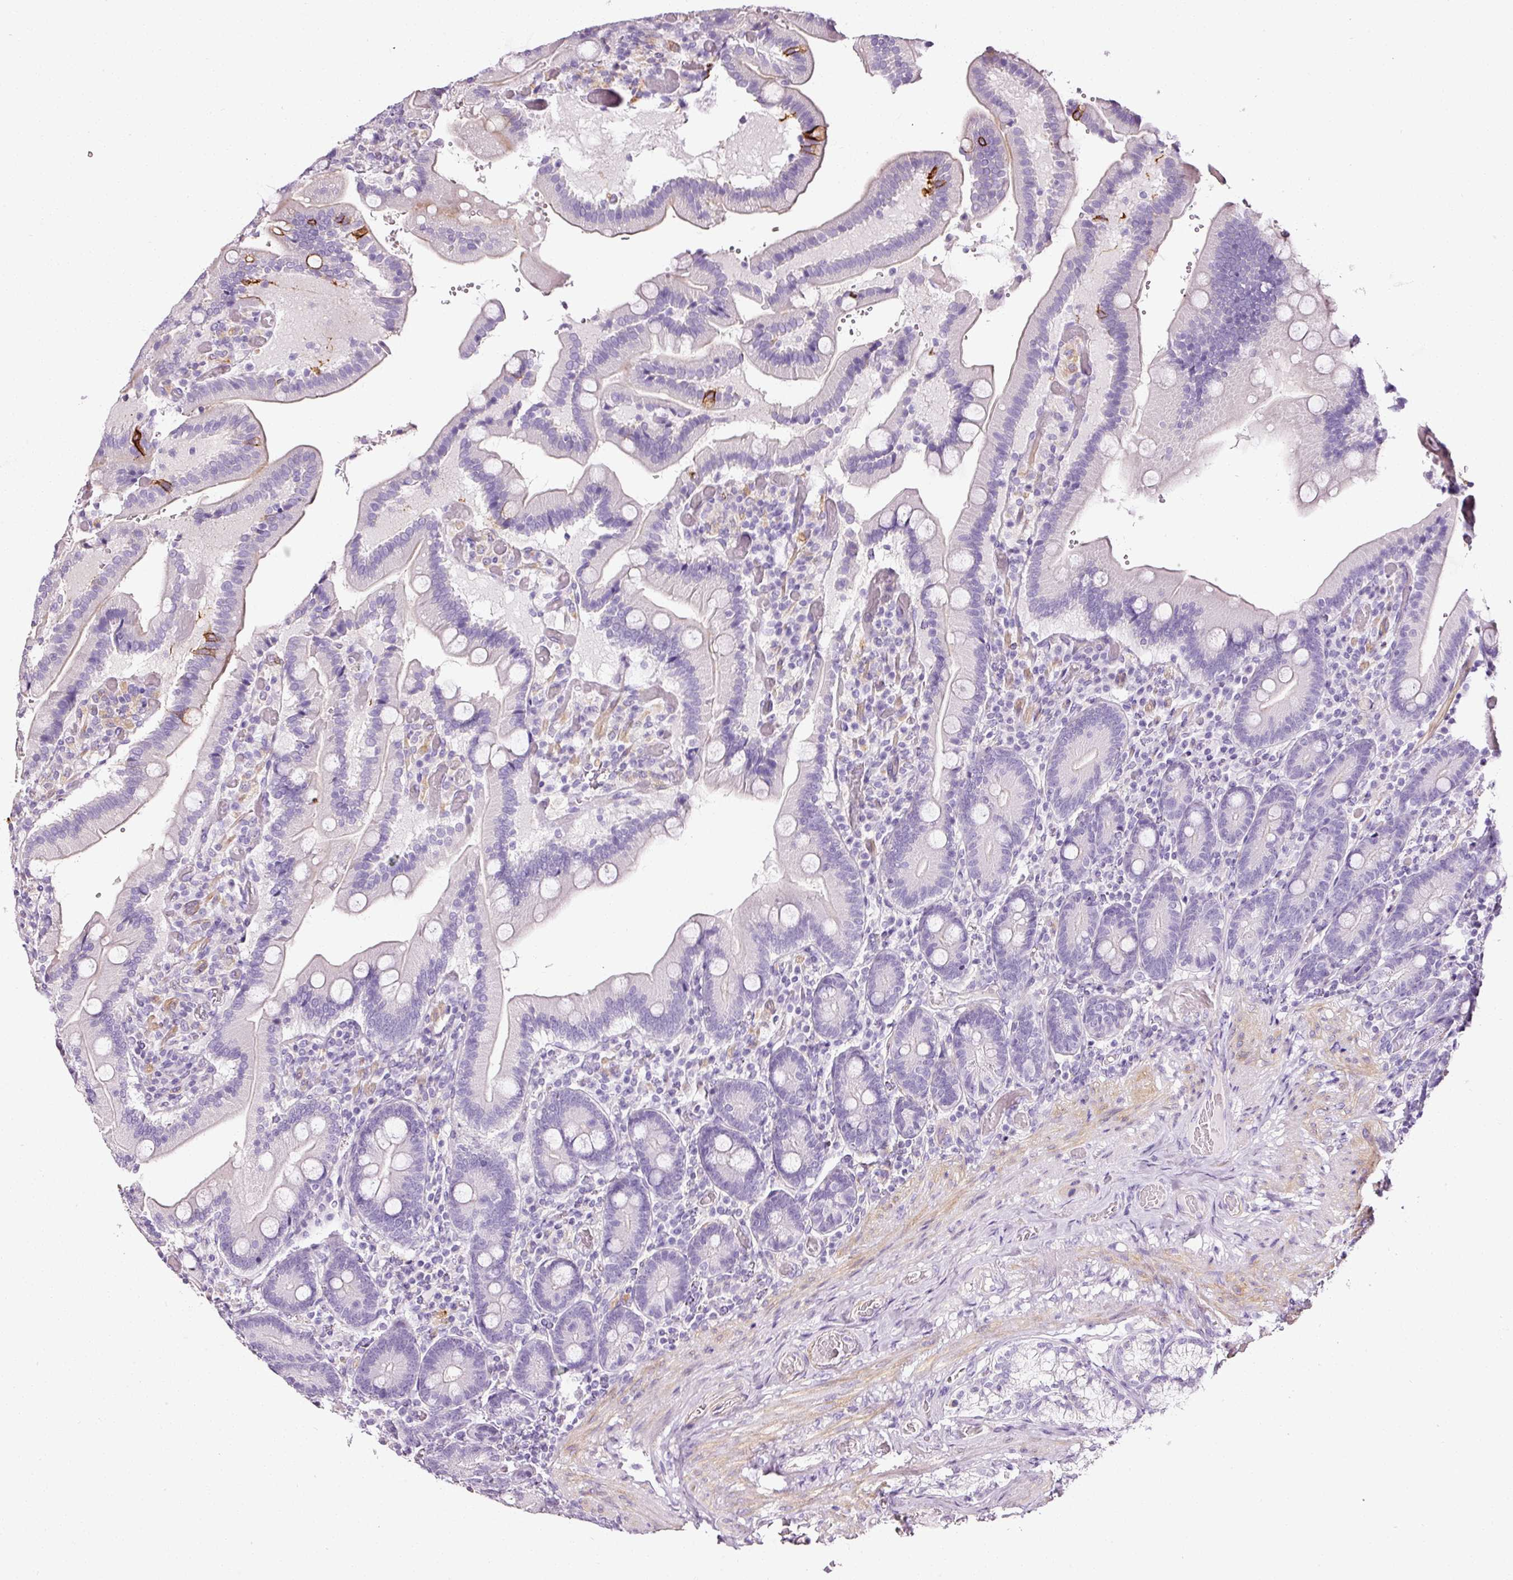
{"staining": {"intensity": "strong", "quantity": "<25%", "location": "cytoplasmic/membranous"}, "tissue": "duodenum", "cell_type": "Glandular cells", "image_type": "normal", "snomed": [{"axis": "morphology", "description": "Normal tissue, NOS"}, {"axis": "topography", "description": "Duodenum"}], "caption": "Strong cytoplasmic/membranous staining is appreciated in approximately <25% of glandular cells in unremarkable duodenum.", "gene": "CYB561A3", "patient": {"sex": "female", "age": 62}}